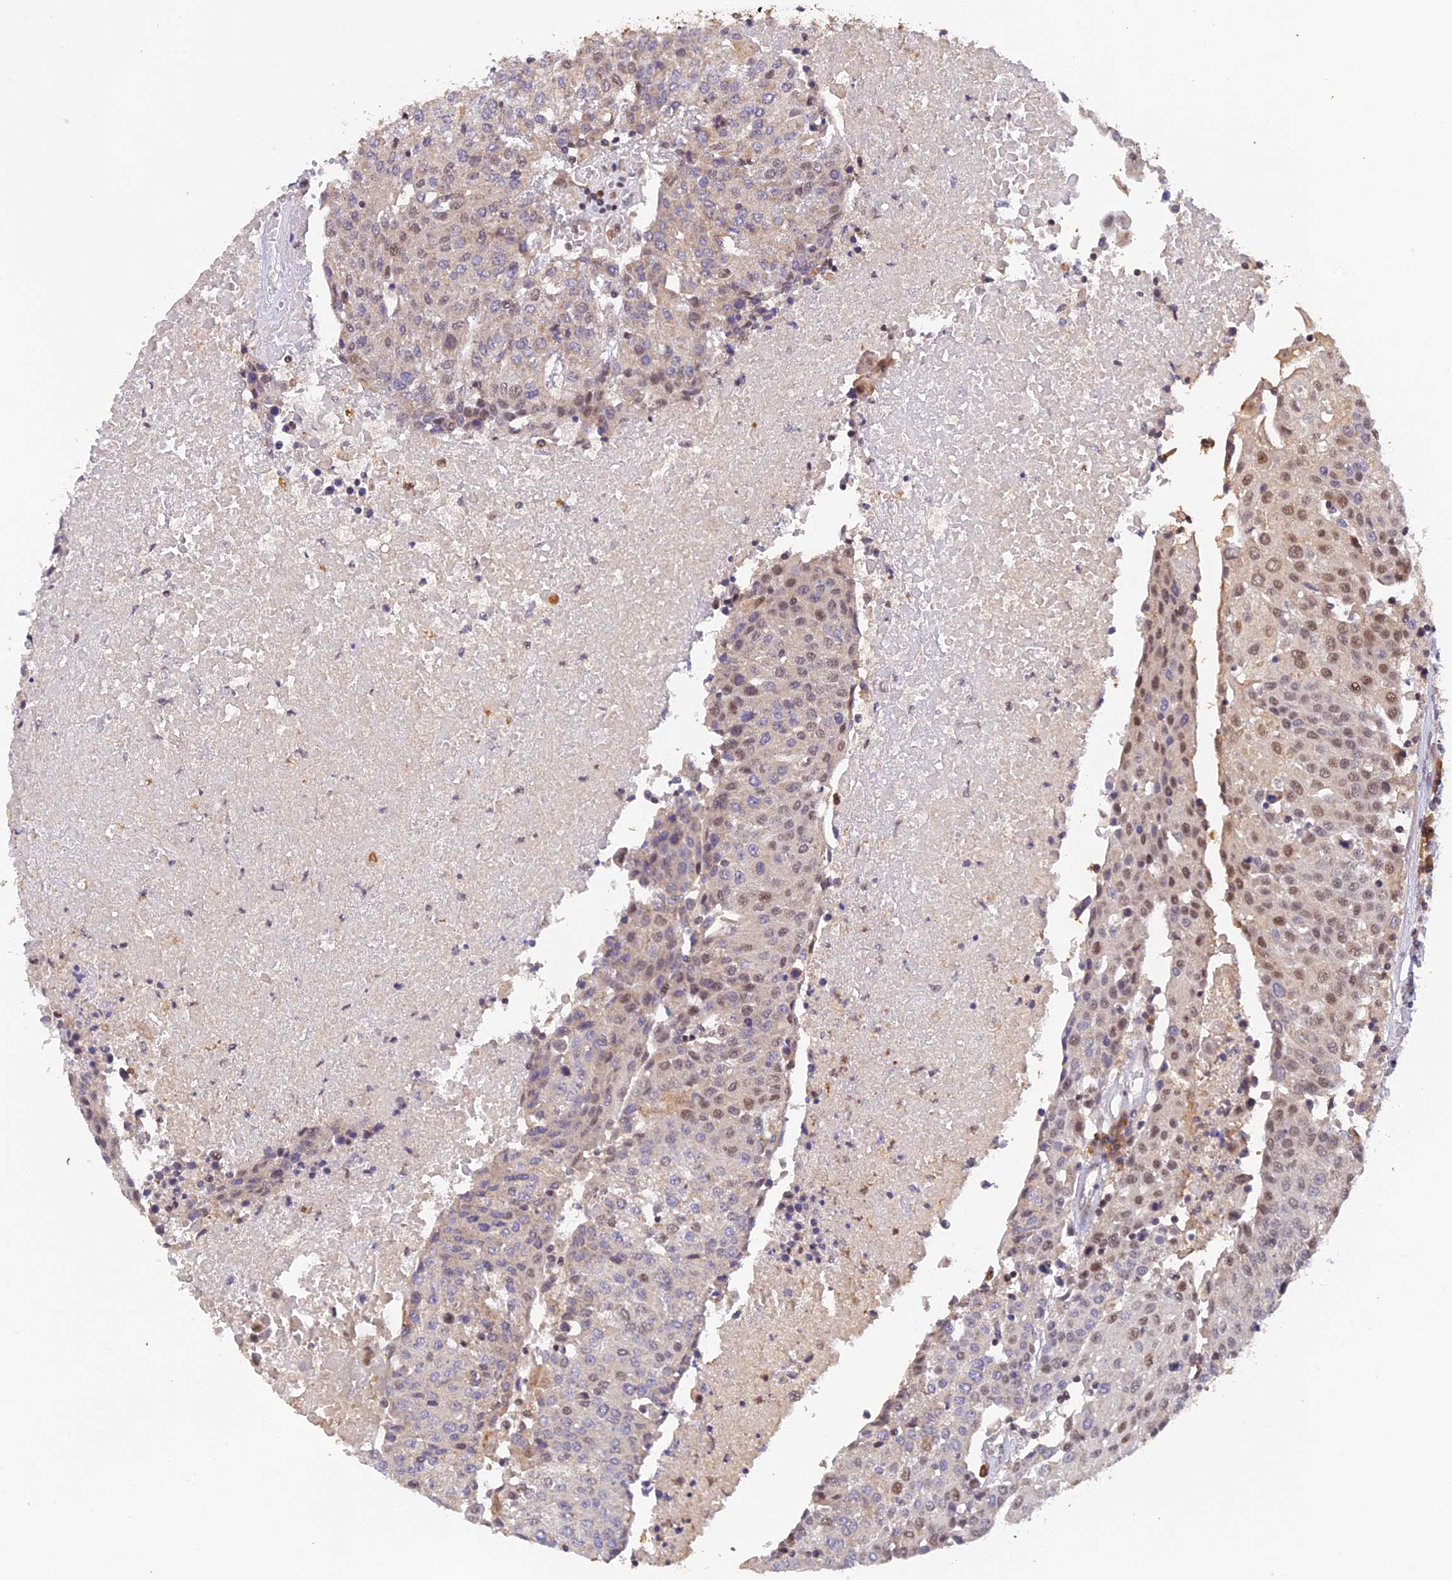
{"staining": {"intensity": "weak", "quantity": "25%-75%", "location": "nuclear"}, "tissue": "urothelial cancer", "cell_type": "Tumor cells", "image_type": "cancer", "snomed": [{"axis": "morphology", "description": "Urothelial carcinoma, High grade"}, {"axis": "topography", "description": "Urinary bladder"}], "caption": "A high-resolution photomicrograph shows immunohistochemistry (IHC) staining of urothelial cancer, which exhibits weak nuclear expression in about 25%-75% of tumor cells.", "gene": "PEX16", "patient": {"sex": "female", "age": 85}}